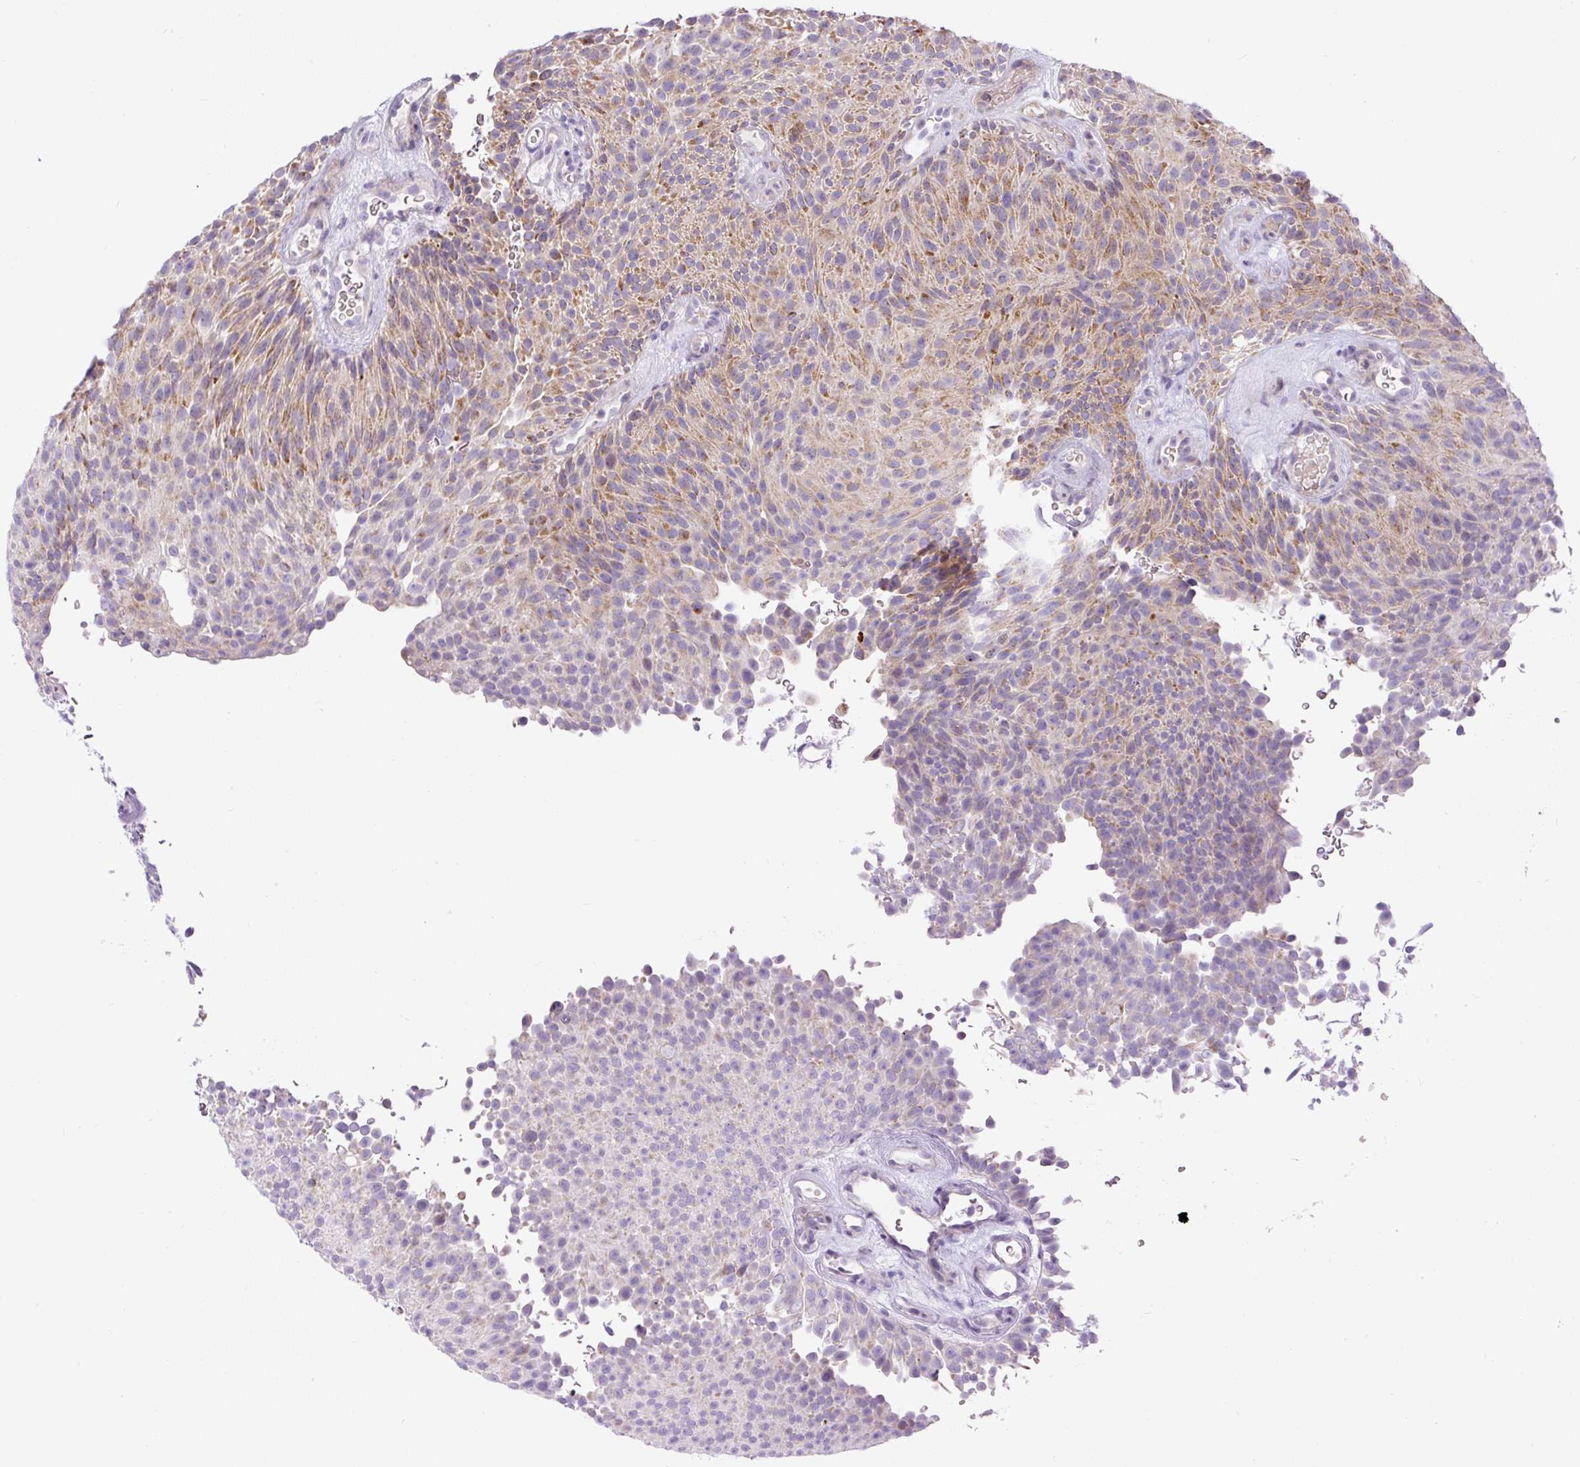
{"staining": {"intensity": "moderate", "quantity": "25%-75%", "location": "cytoplasmic/membranous"}, "tissue": "urothelial cancer", "cell_type": "Tumor cells", "image_type": "cancer", "snomed": [{"axis": "morphology", "description": "Urothelial carcinoma, Low grade"}, {"axis": "topography", "description": "Urinary bladder"}], "caption": "About 25%-75% of tumor cells in human urothelial cancer show moderate cytoplasmic/membranous protein staining as visualized by brown immunohistochemical staining.", "gene": "ZNF596", "patient": {"sex": "male", "age": 78}}